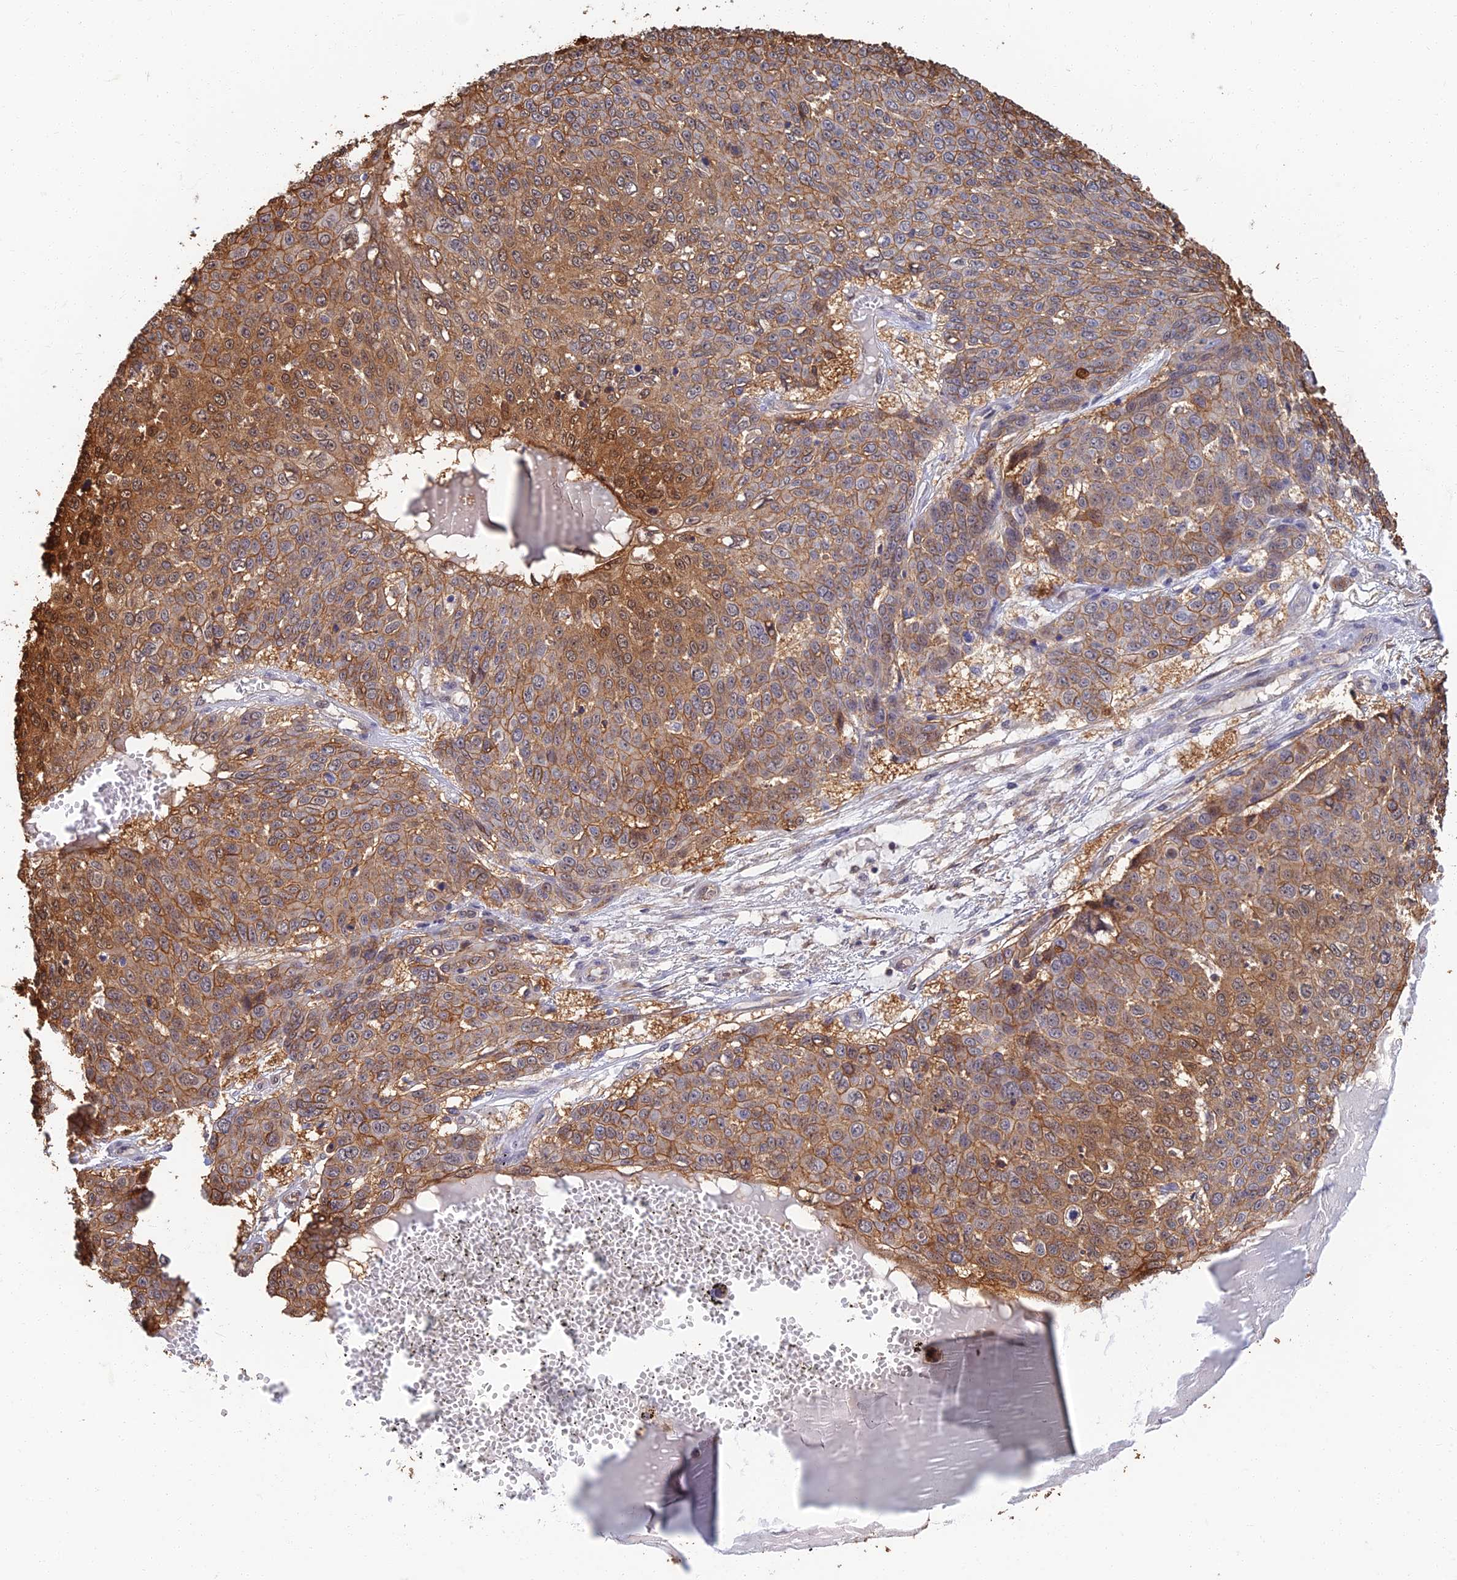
{"staining": {"intensity": "moderate", "quantity": ">75%", "location": "cytoplasmic/membranous,nuclear"}, "tissue": "skin cancer", "cell_type": "Tumor cells", "image_type": "cancer", "snomed": [{"axis": "morphology", "description": "Squamous cell carcinoma, NOS"}, {"axis": "topography", "description": "Skin"}], "caption": "Squamous cell carcinoma (skin) was stained to show a protein in brown. There is medium levels of moderate cytoplasmic/membranous and nuclear staining in about >75% of tumor cells.", "gene": "LRRN3", "patient": {"sex": "male", "age": 71}}